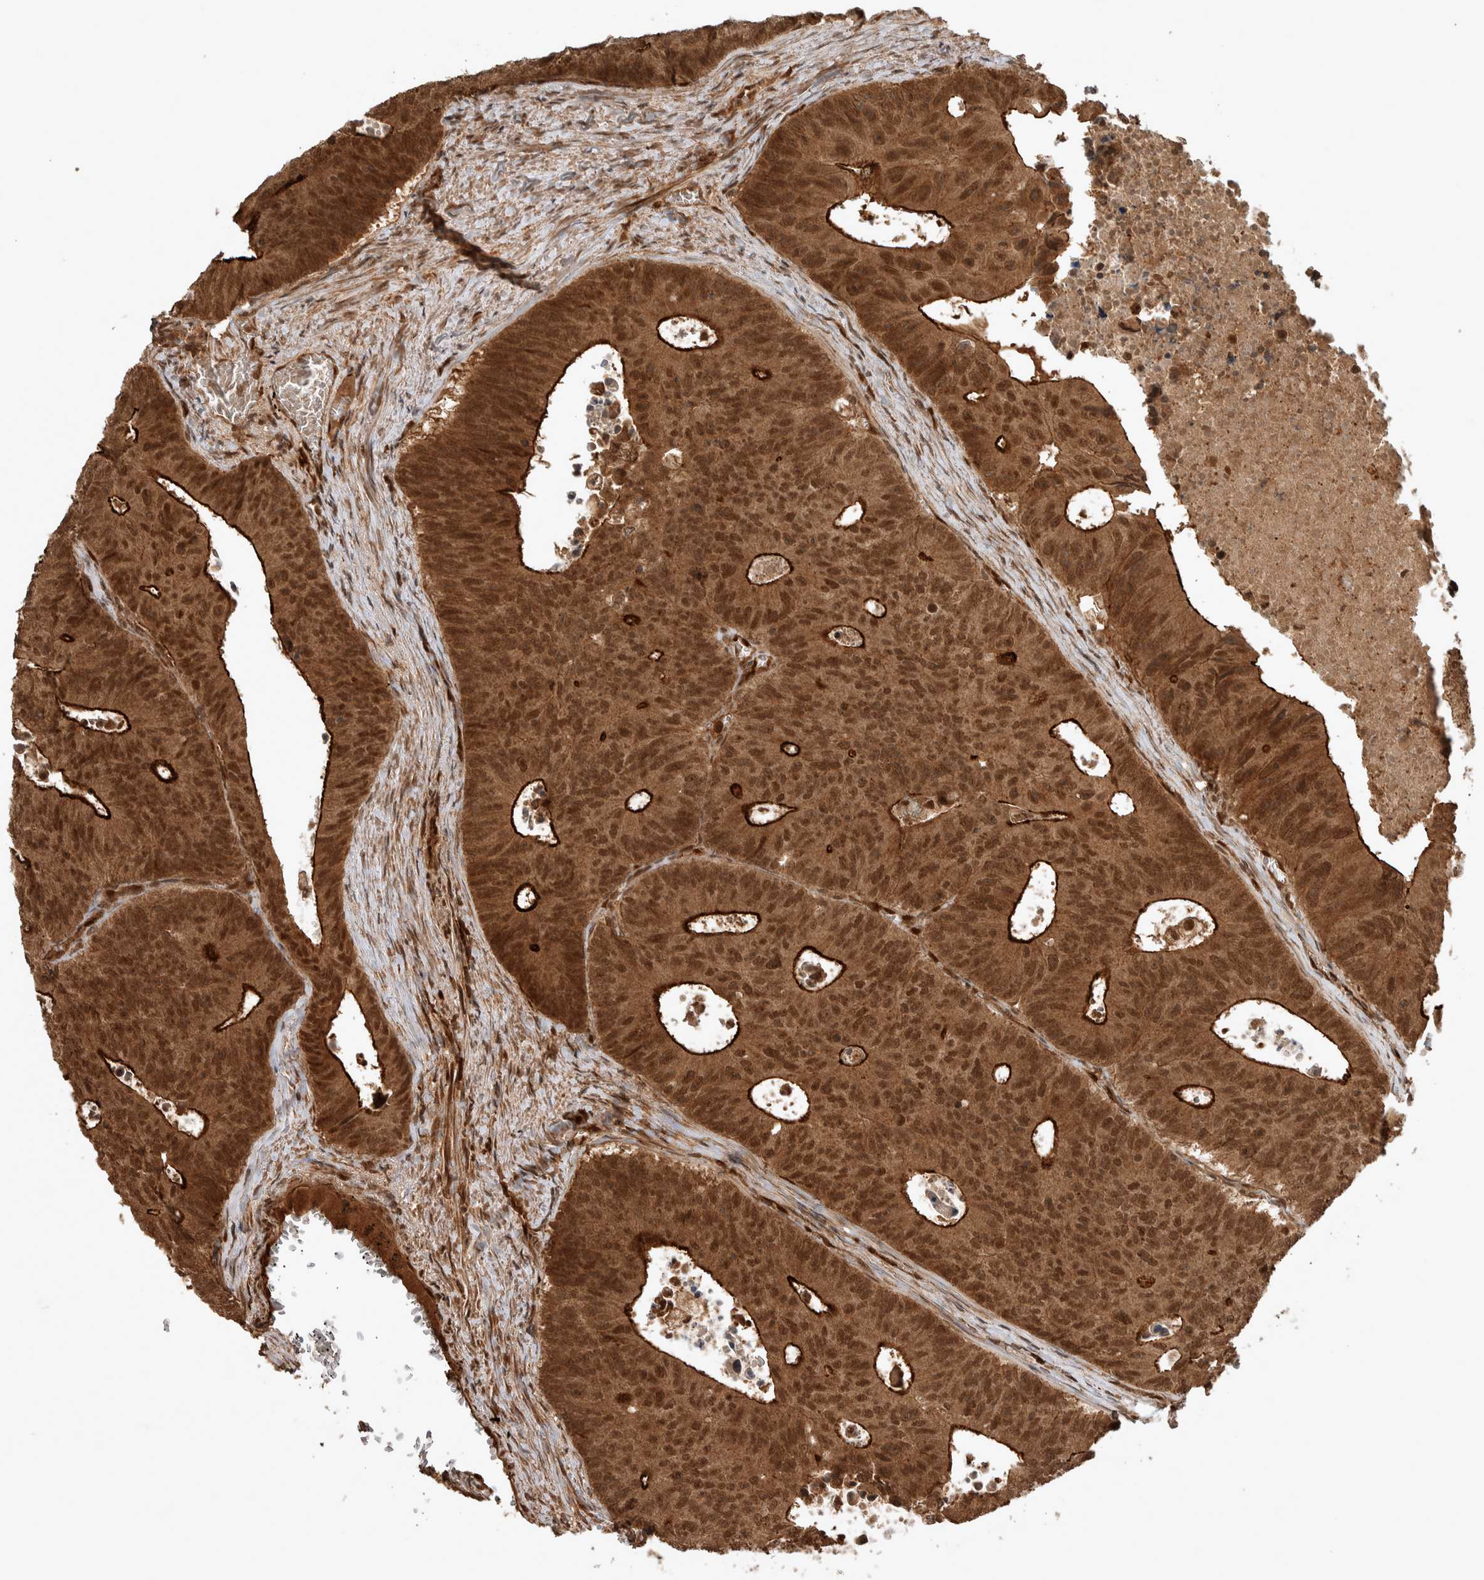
{"staining": {"intensity": "moderate", "quantity": ">75%", "location": "cytoplasmic/membranous,nuclear"}, "tissue": "colorectal cancer", "cell_type": "Tumor cells", "image_type": "cancer", "snomed": [{"axis": "morphology", "description": "Adenocarcinoma, NOS"}, {"axis": "topography", "description": "Colon"}], "caption": "A micrograph showing moderate cytoplasmic/membranous and nuclear positivity in approximately >75% of tumor cells in colorectal cancer, as visualized by brown immunohistochemical staining.", "gene": "CNTROB", "patient": {"sex": "male", "age": 87}}